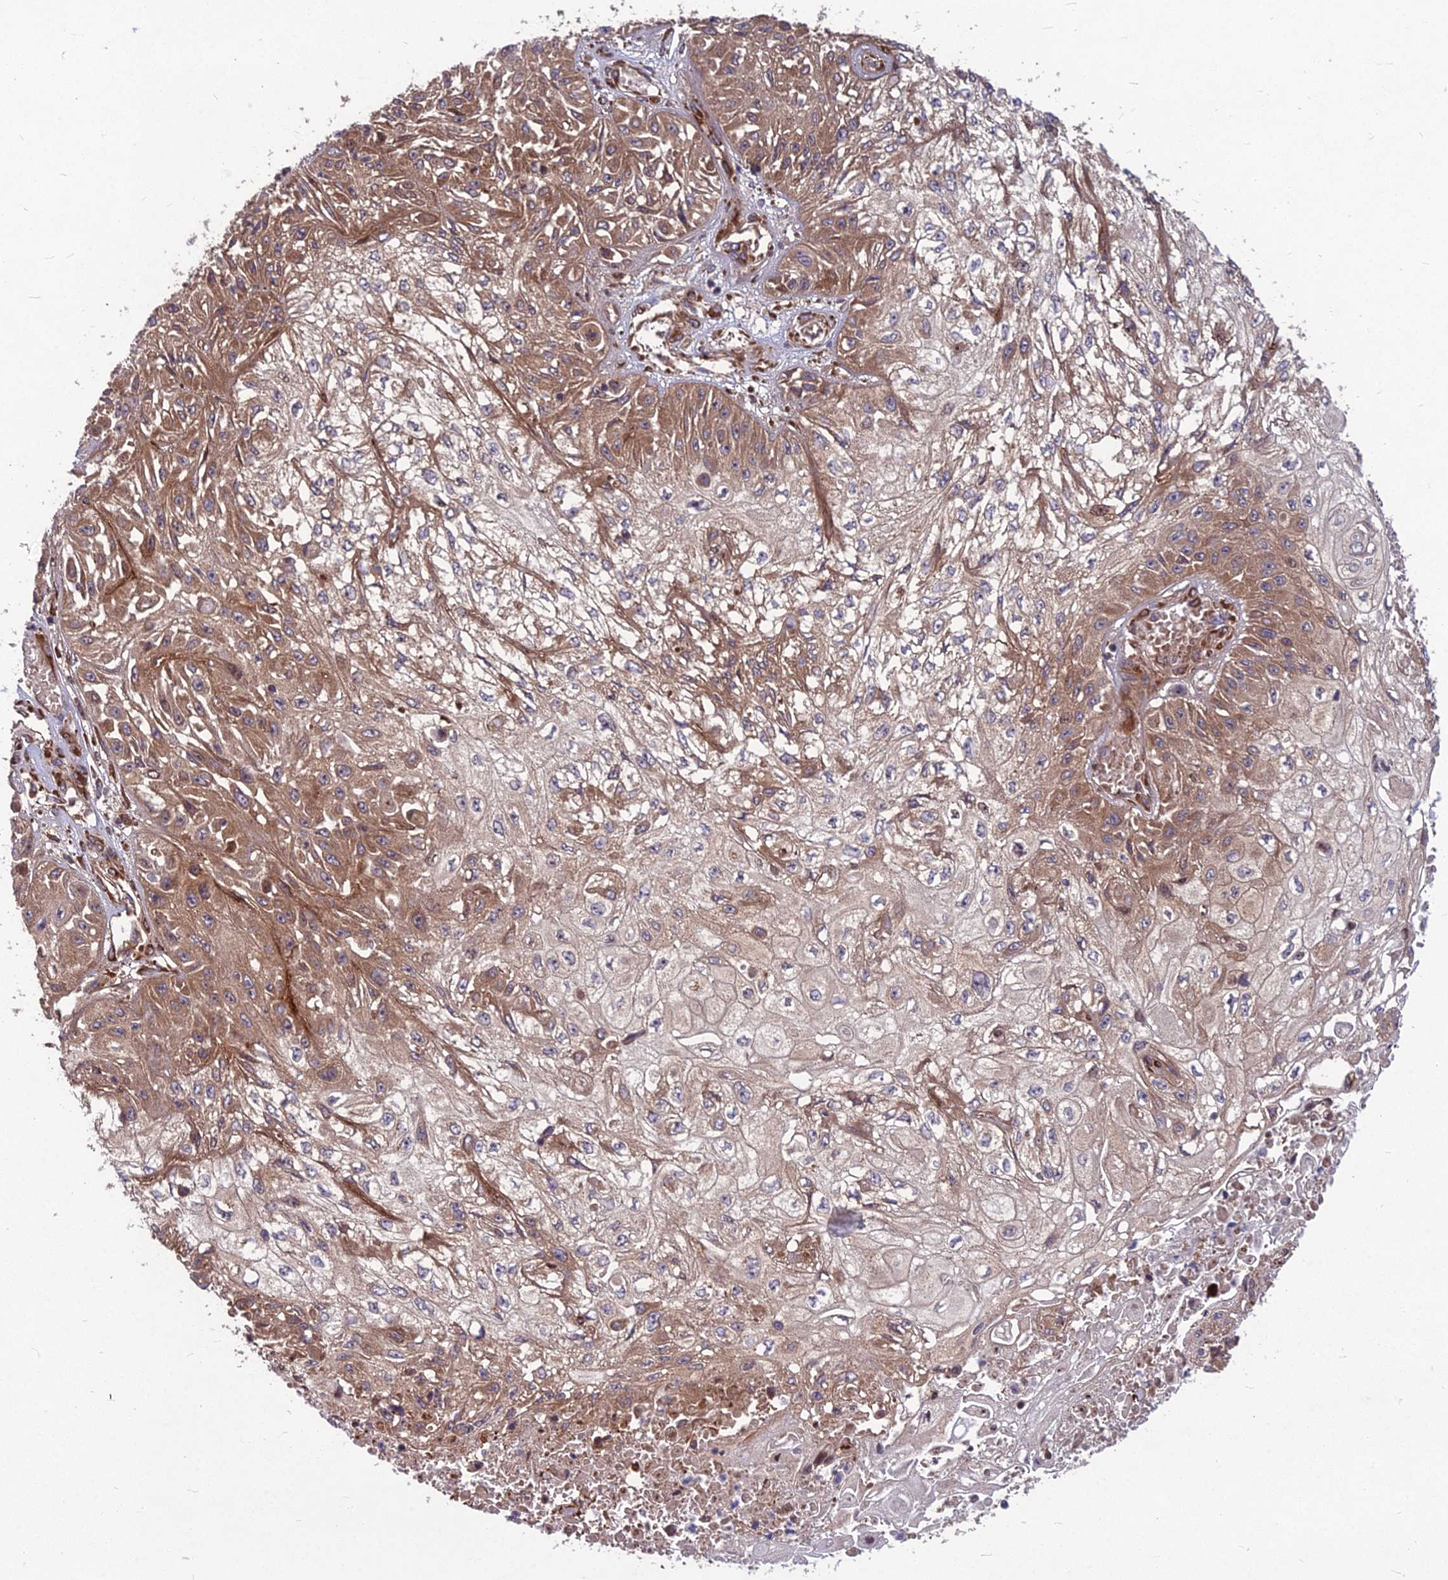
{"staining": {"intensity": "moderate", "quantity": "25%-75%", "location": "cytoplasmic/membranous"}, "tissue": "skin cancer", "cell_type": "Tumor cells", "image_type": "cancer", "snomed": [{"axis": "morphology", "description": "Squamous cell carcinoma, NOS"}, {"axis": "morphology", "description": "Squamous cell carcinoma, metastatic, NOS"}, {"axis": "topography", "description": "Skin"}, {"axis": "topography", "description": "Lymph node"}], "caption": "Tumor cells show medium levels of moderate cytoplasmic/membranous staining in approximately 25%-75% of cells in human squamous cell carcinoma (skin). (Stains: DAB in brown, nuclei in blue, Microscopy: brightfield microscopy at high magnification).", "gene": "MFSD8", "patient": {"sex": "male", "age": 75}}